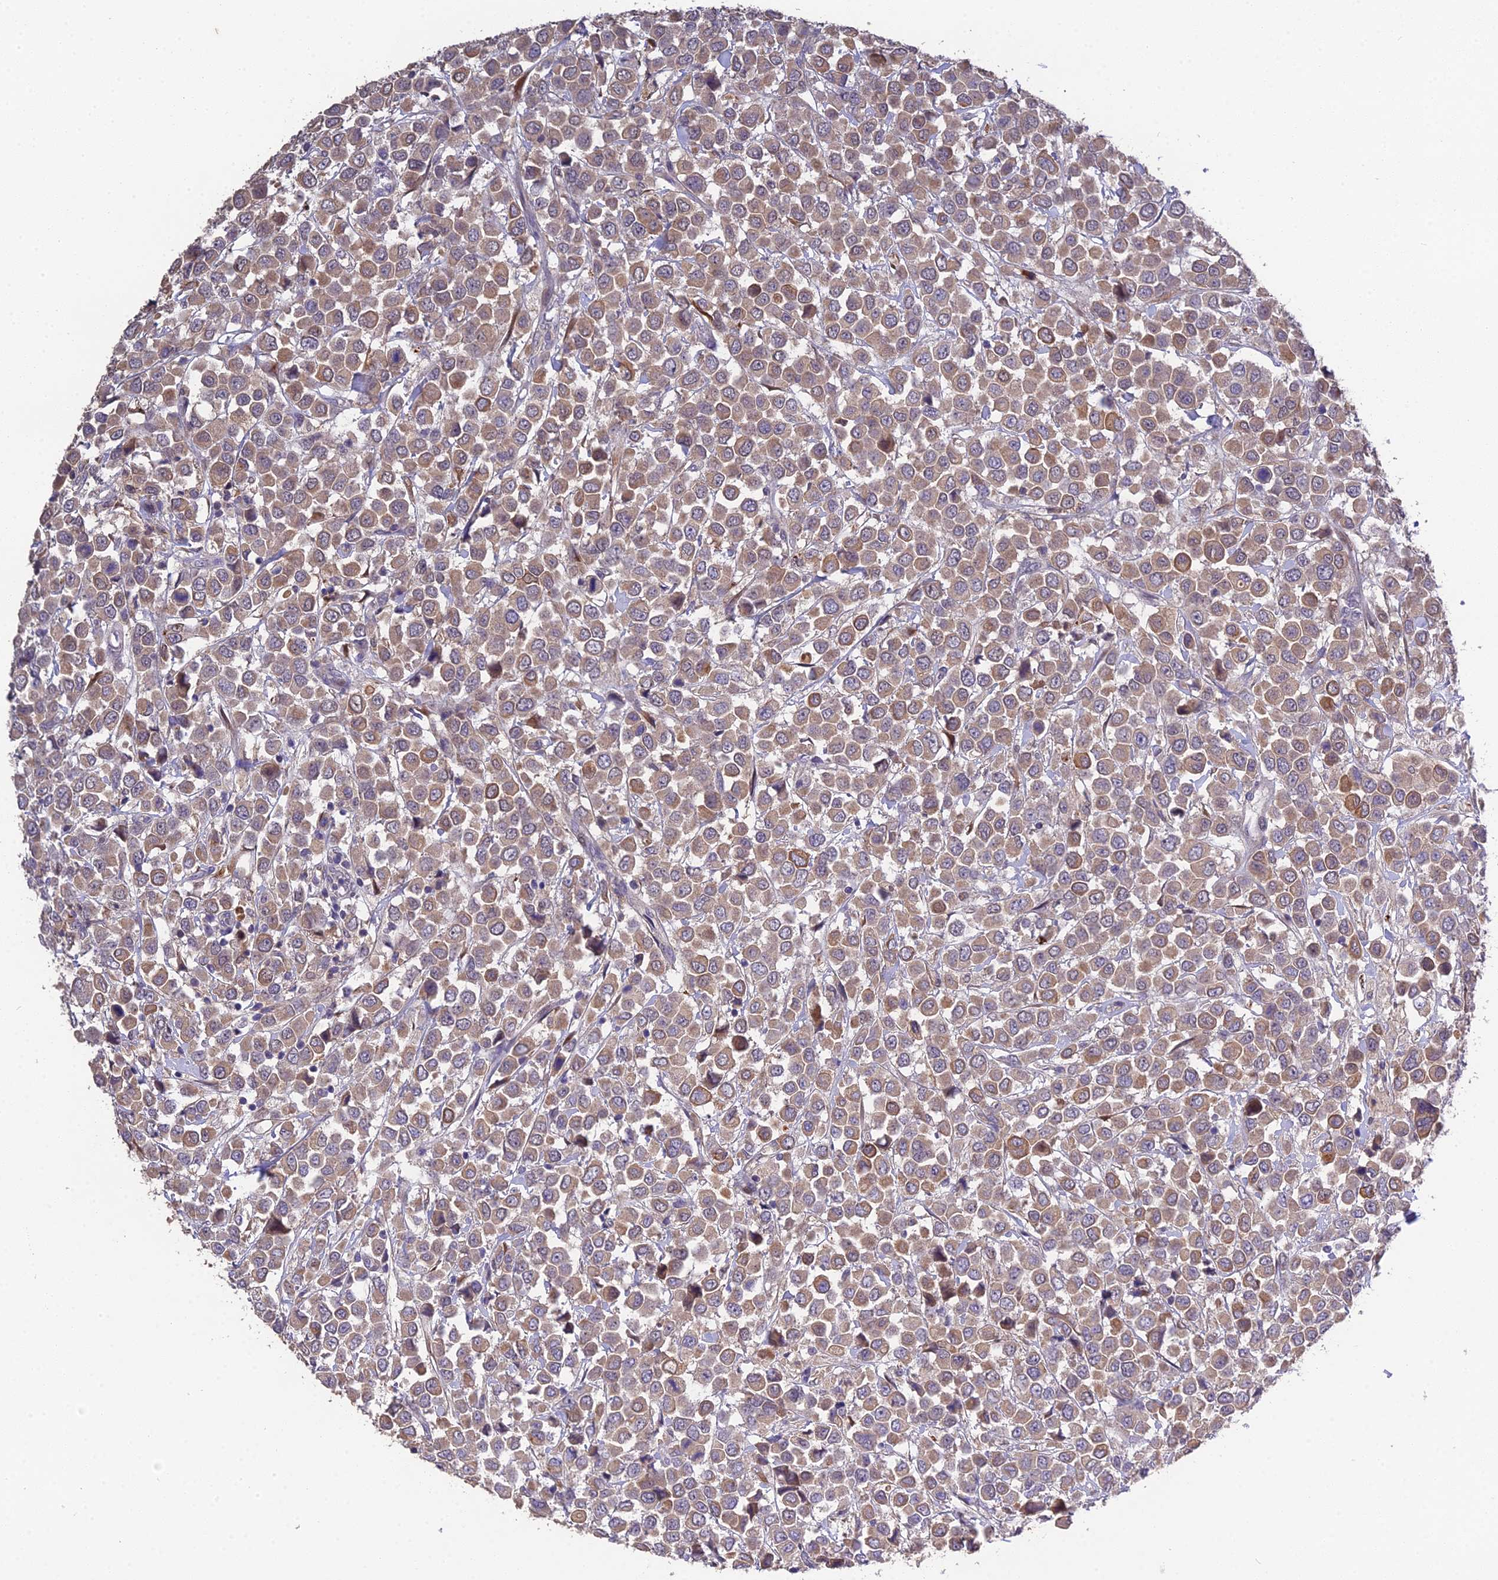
{"staining": {"intensity": "weak", "quantity": ">75%", "location": "cytoplasmic/membranous"}, "tissue": "breast cancer", "cell_type": "Tumor cells", "image_type": "cancer", "snomed": [{"axis": "morphology", "description": "Duct carcinoma"}, {"axis": "topography", "description": "Breast"}], "caption": "Breast cancer stained with a protein marker shows weak staining in tumor cells.", "gene": "PUS10", "patient": {"sex": "female", "age": 61}}